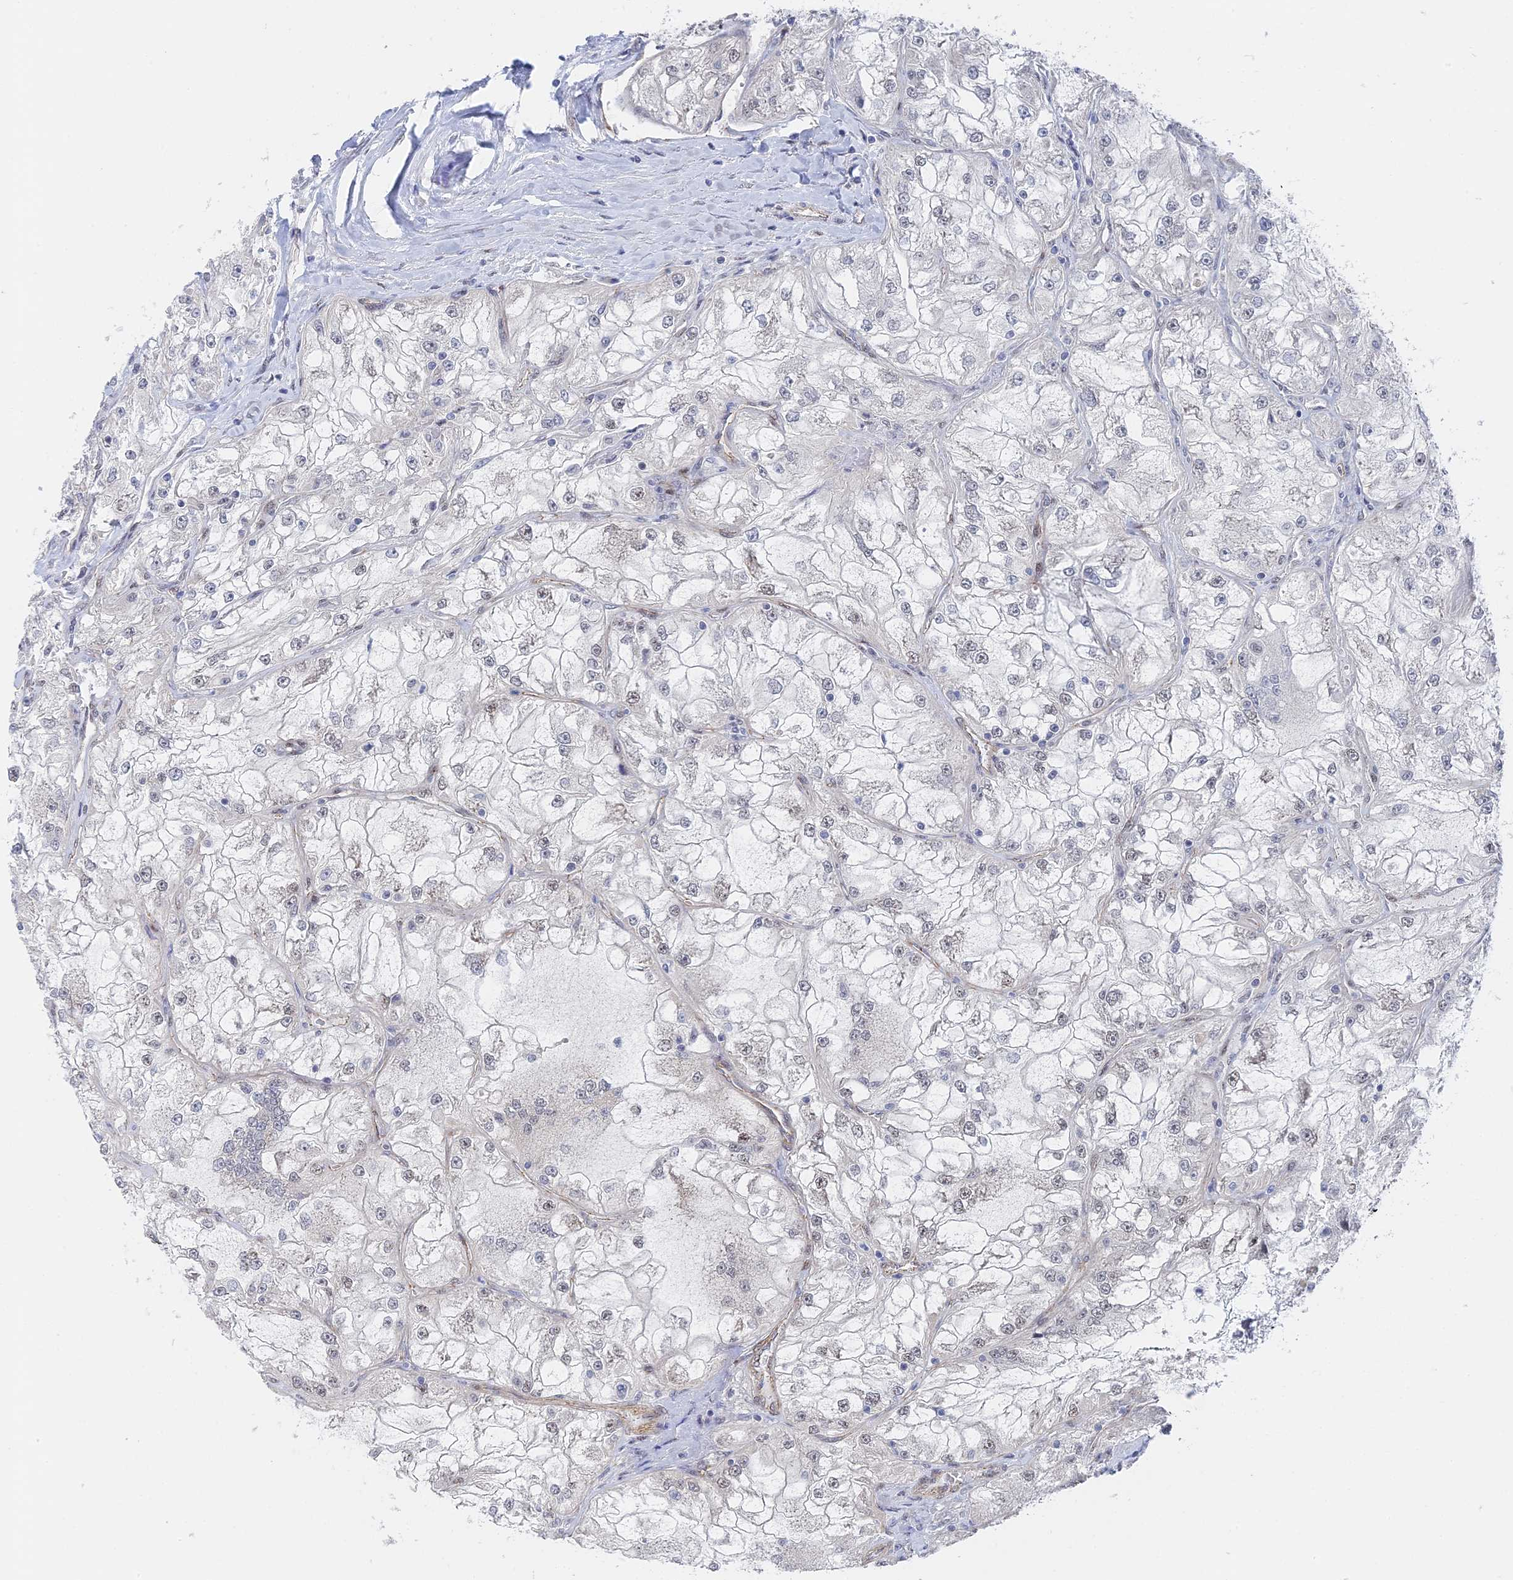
{"staining": {"intensity": "weak", "quantity": "<25%", "location": "nuclear"}, "tissue": "renal cancer", "cell_type": "Tumor cells", "image_type": "cancer", "snomed": [{"axis": "morphology", "description": "Adenocarcinoma, NOS"}, {"axis": "topography", "description": "Kidney"}], "caption": "Photomicrograph shows no protein positivity in tumor cells of adenocarcinoma (renal) tissue.", "gene": "CFAP92", "patient": {"sex": "female", "age": 72}}